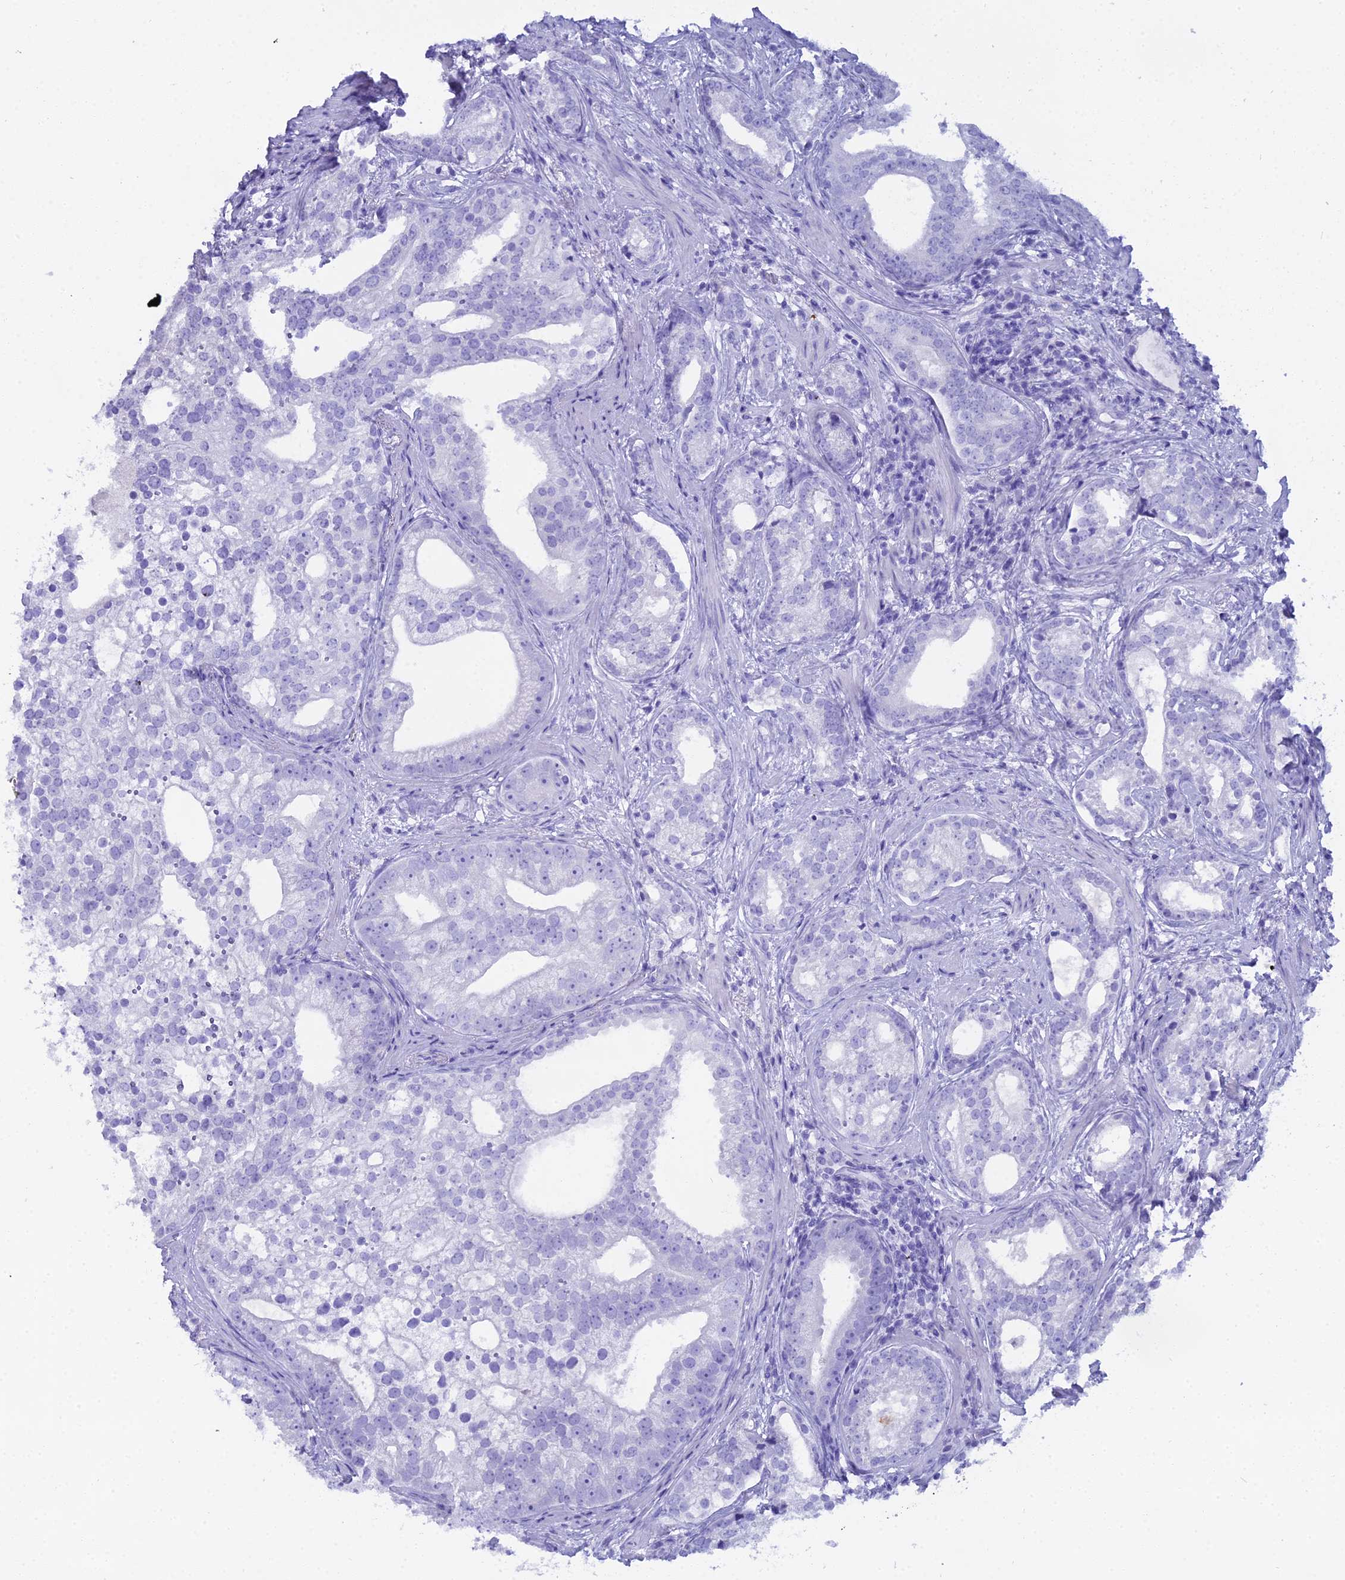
{"staining": {"intensity": "negative", "quantity": "none", "location": "none"}, "tissue": "prostate cancer", "cell_type": "Tumor cells", "image_type": "cancer", "snomed": [{"axis": "morphology", "description": "Adenocarcinoma, High grade"}, {"axis": "topography", "description": "Prostate"}], "caption": "Immunohistochemical staining of human prostate adenocarcinoma (high-grade) demonstrates no significant expression in tumor cells. (DAB immunohistochemistry, high magnification).", "gene": "CGB2", "patient": {"sex": "male", "age": 75}}